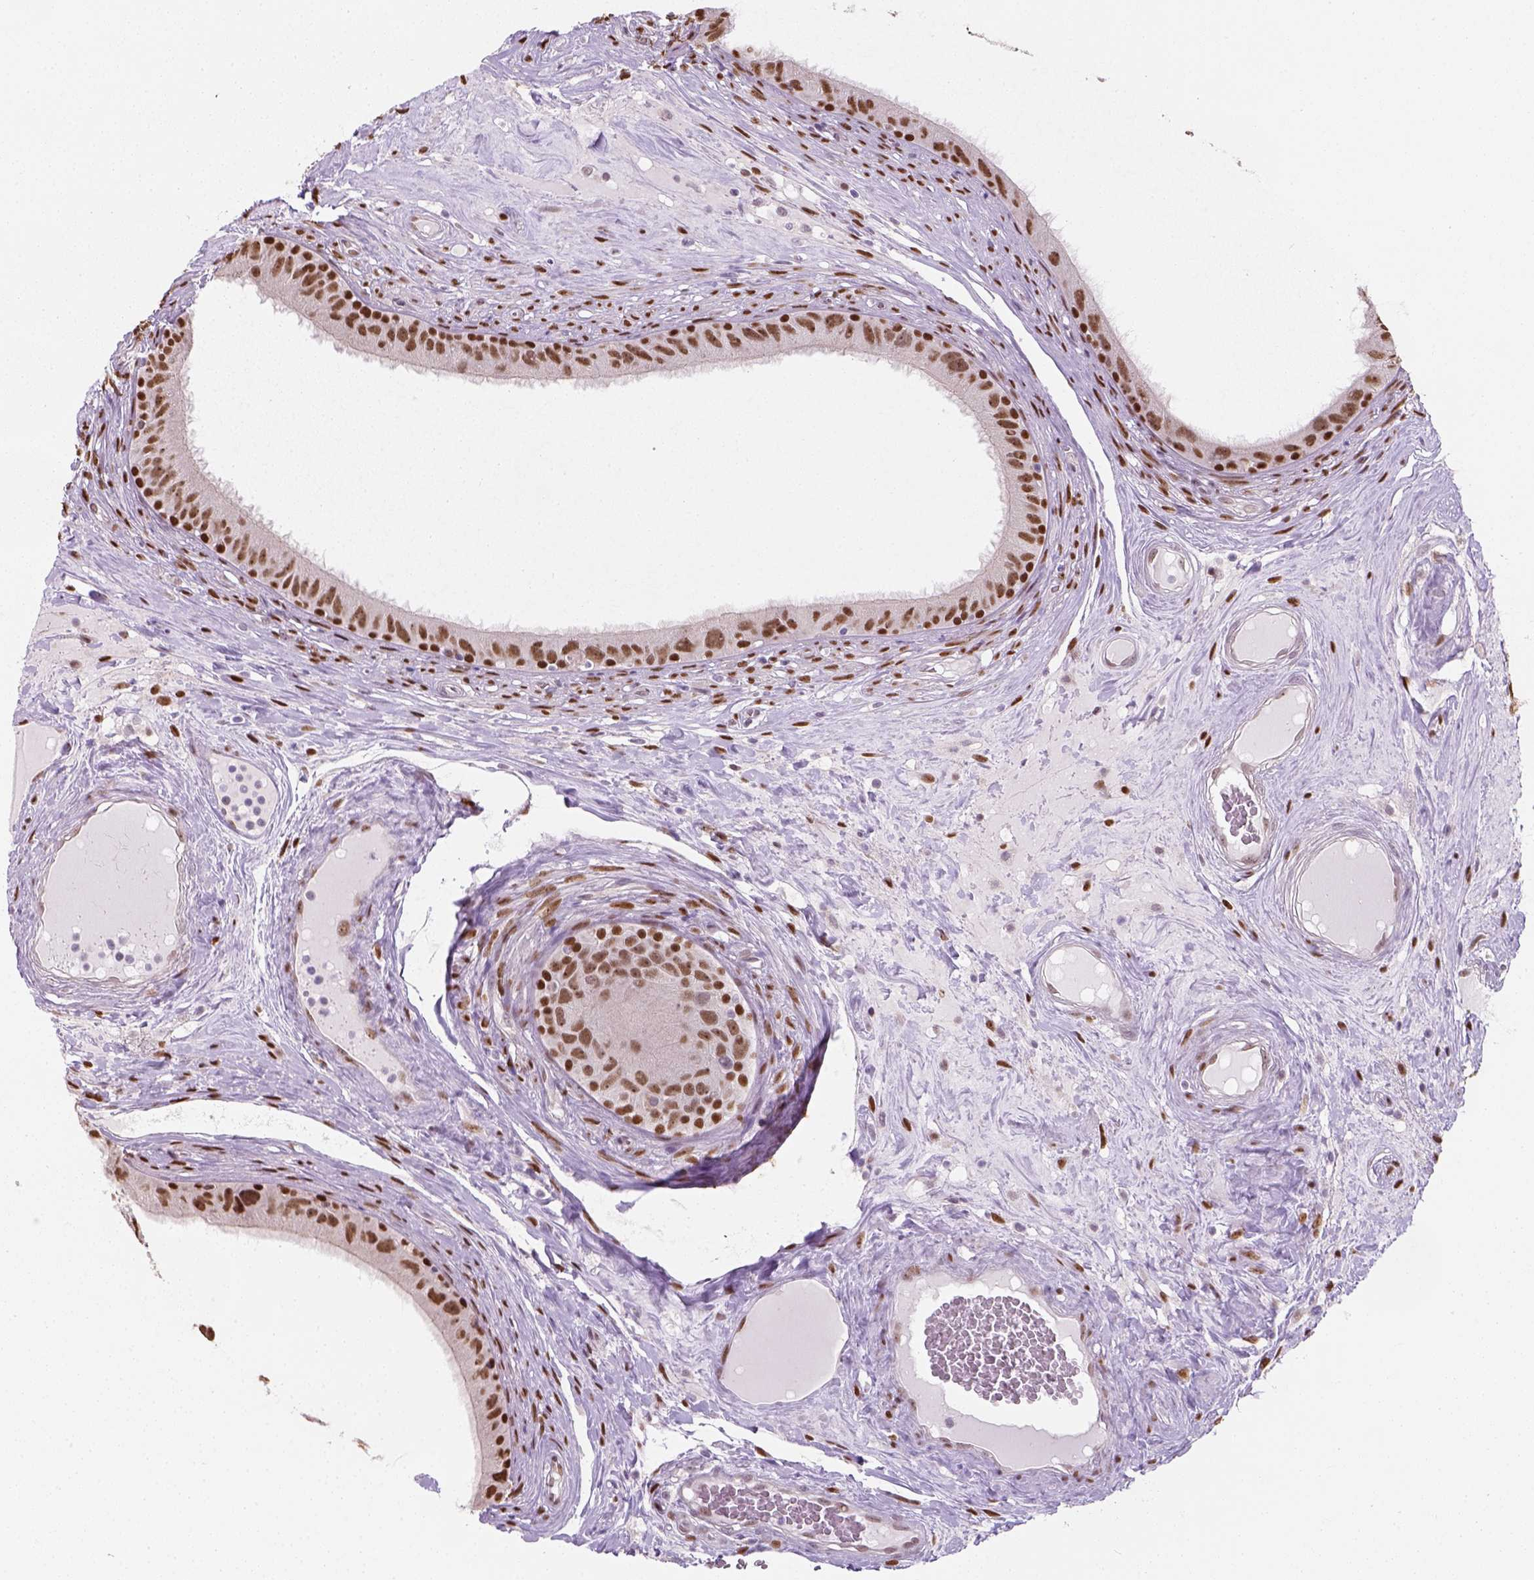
{"staining": {"intensity": "strong", "quantity": "<25%", "location": "nuclear"}, "tissue": "epididymis", "cell_type": "Glandular cells", "image_type": "normal", "snomed": [{"axis": "morphology", "description": "Normal tissue, NOS"}, {"axis": "topography", "description": "Epididymis"}], "caption": "Immunohistochemical staining of unremarkable human epididymis displays strong nuclear protein expression in about <25% of glandular cells.", "gene": "C1orf112", "patient": {"sex": "male", "age": 59}}